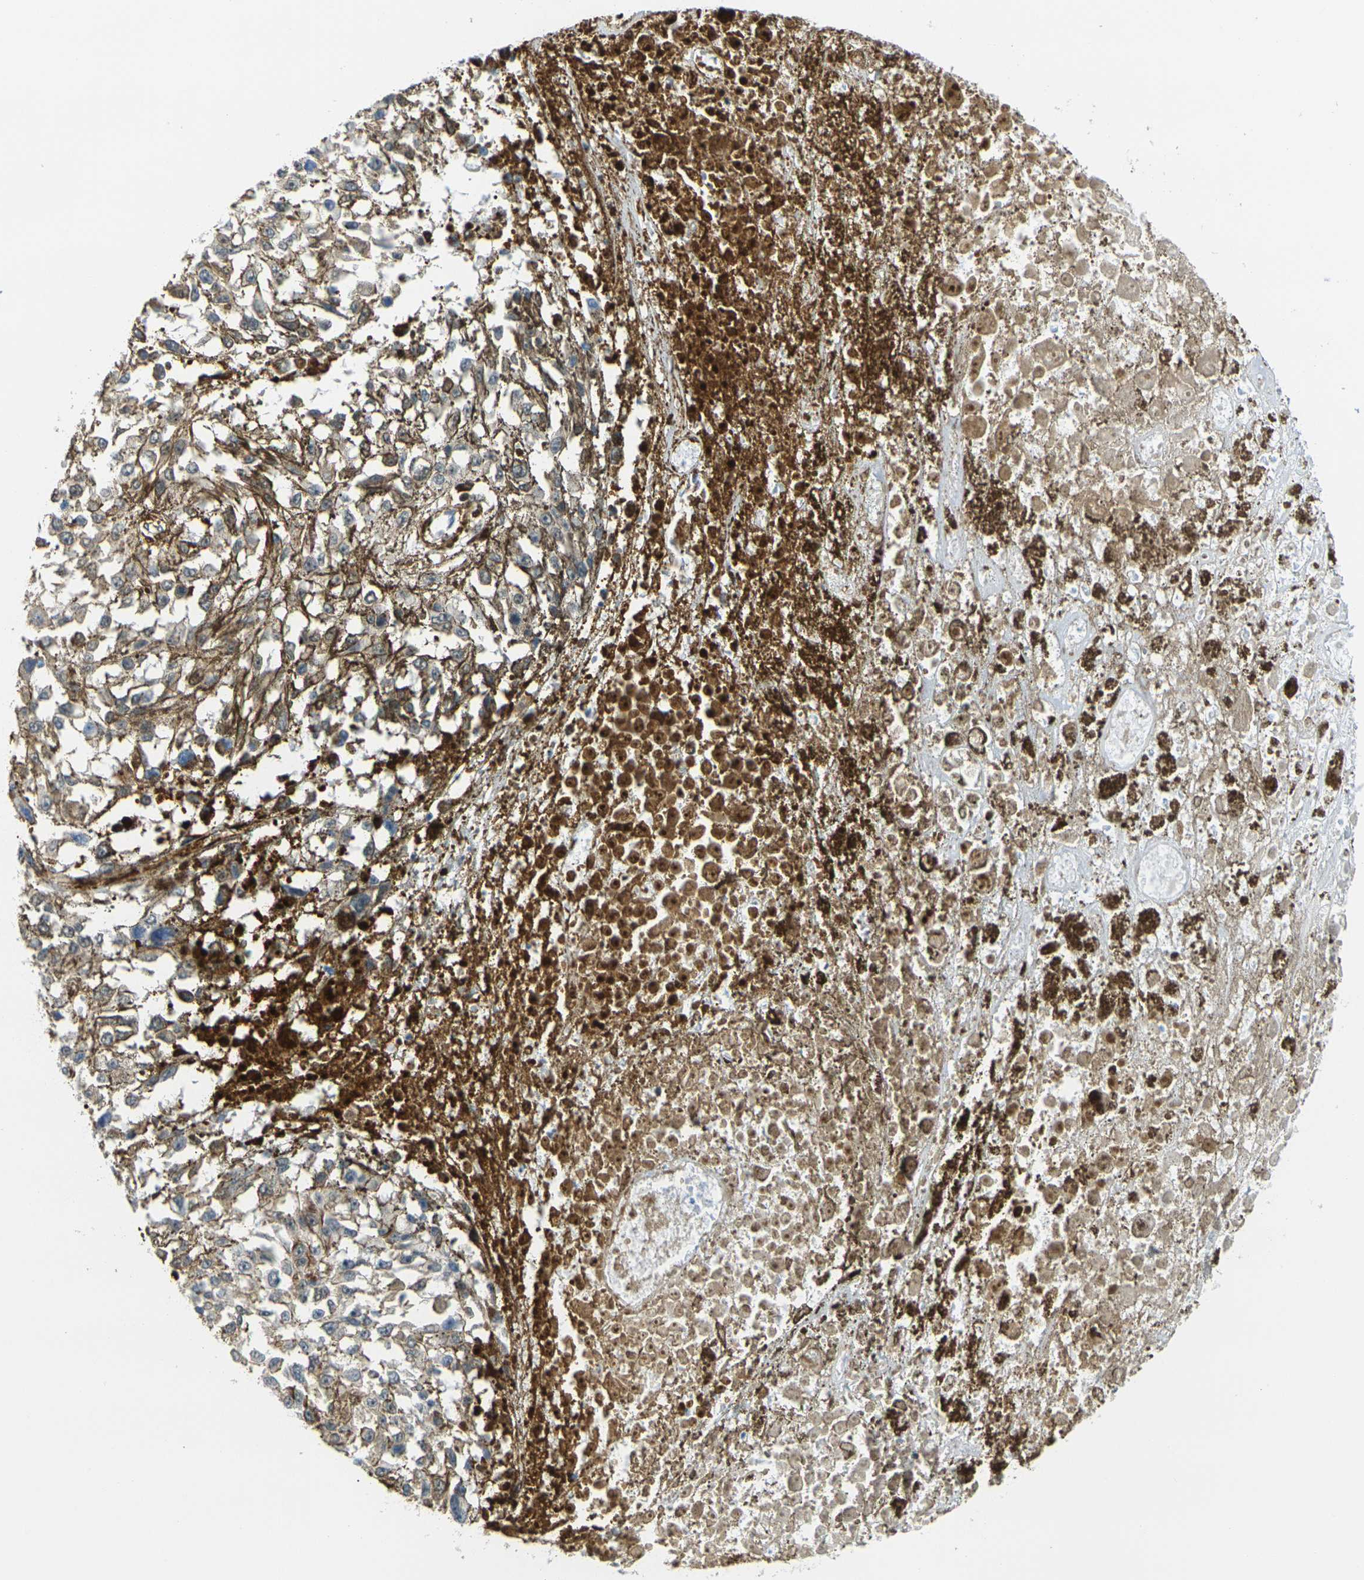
{"staining": {"intensity": "weak", "quantity": ">75%", "location": "cytoplasmic/membranous"}, "tissue": "melanoma", "cell_type": "Tumor cells", "image_type": "cancer", "snomed": [{"axis": "morphology", "description": "Malignant melanoma, Metastatic site"}, {"axis": "topography", "description": "Lymph node"}], "caption": "Weak cytoplasmic/membranous protein positivity is appreciated in approximately >75% of tumor cells in malignant melanoma (metastatic site). The staining was performed using DAB to visualize the protein expression in brown, while the nuclei were stained in blue with hematoxylin (Magnification: 20x).", "gene": "LASP1", "patient": {"sex": "male", "age": 59}}